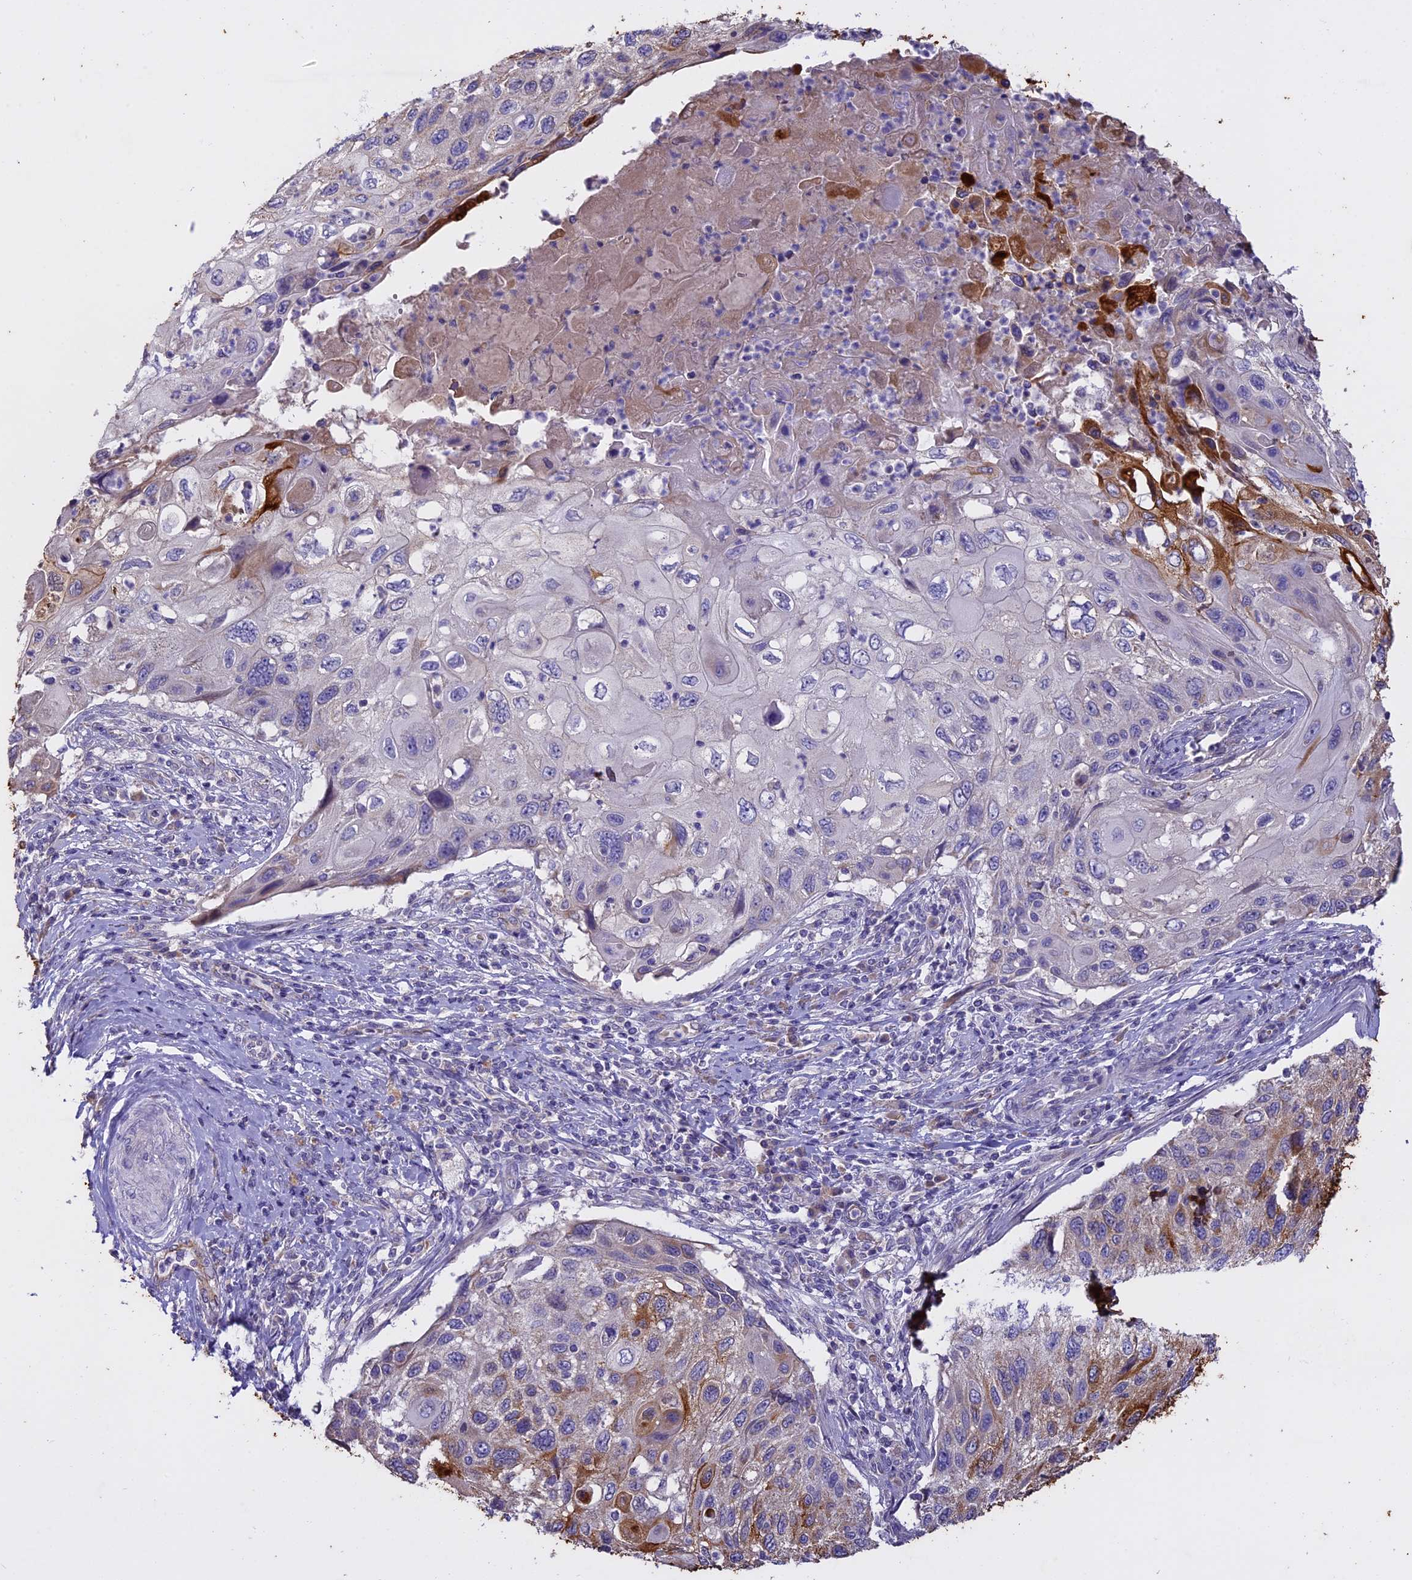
{"staining": {"intensity": "moderate", "quantity": "<25%", "location": "cytoplasmic/membranous"}, "tissue": "cervical cancer", "cell_type": "Tumor cells", "image_type": "cancer", "snomed": [{"axis": "morphology", "description": "Squamous cell carcinoma, NOS"}, {"axis": "topography", "description": "Cervix"}], "caption": "Human cervical cancer stained with a brown dye reveals moderate cytoplasmic/membranous positive staining in approximately <25% of tumor cells.", "gene": "WFDC2", "patient": {"sex": "female", "age": 70}}